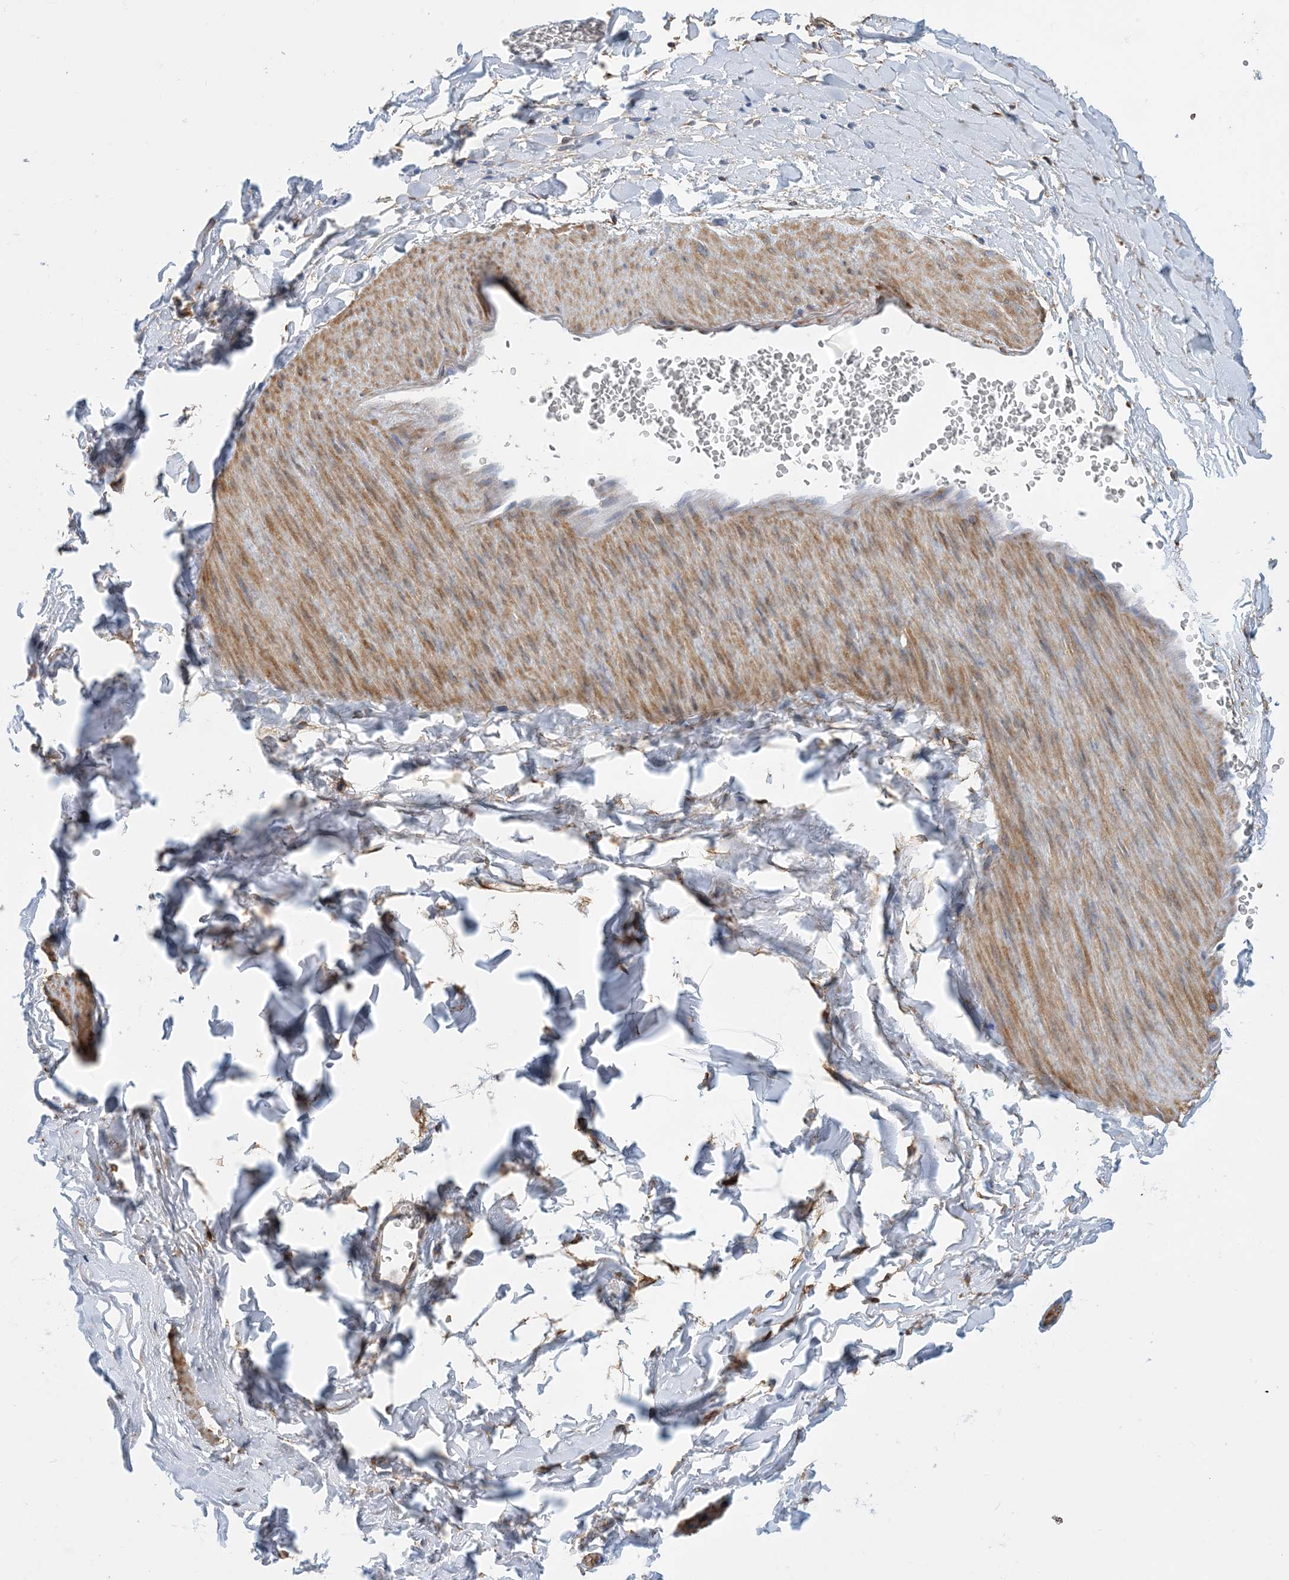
{"staining": {"intensity": "negative", "quantity": "none", "location": "none"}, "tissue": "adipose tissue", "cell_type": "Adipocytes", "image_type": "normal", "snomed": [{"axis": "morphology", "description": "Normal tissue, NOS"}, {"axis": "topography", "description": "Gallbladder"}, {"axis": "topography", "description": "Peripheral nerve tissue"}], "caption": "The micrograph shows no staining of adipocytes in normal adipose tissue. (Brightfield microscopy of DAB immunohistochemistry at high magnification).", "gene": "EIF2A", "patient": {"sex": "male", "age": 38}}